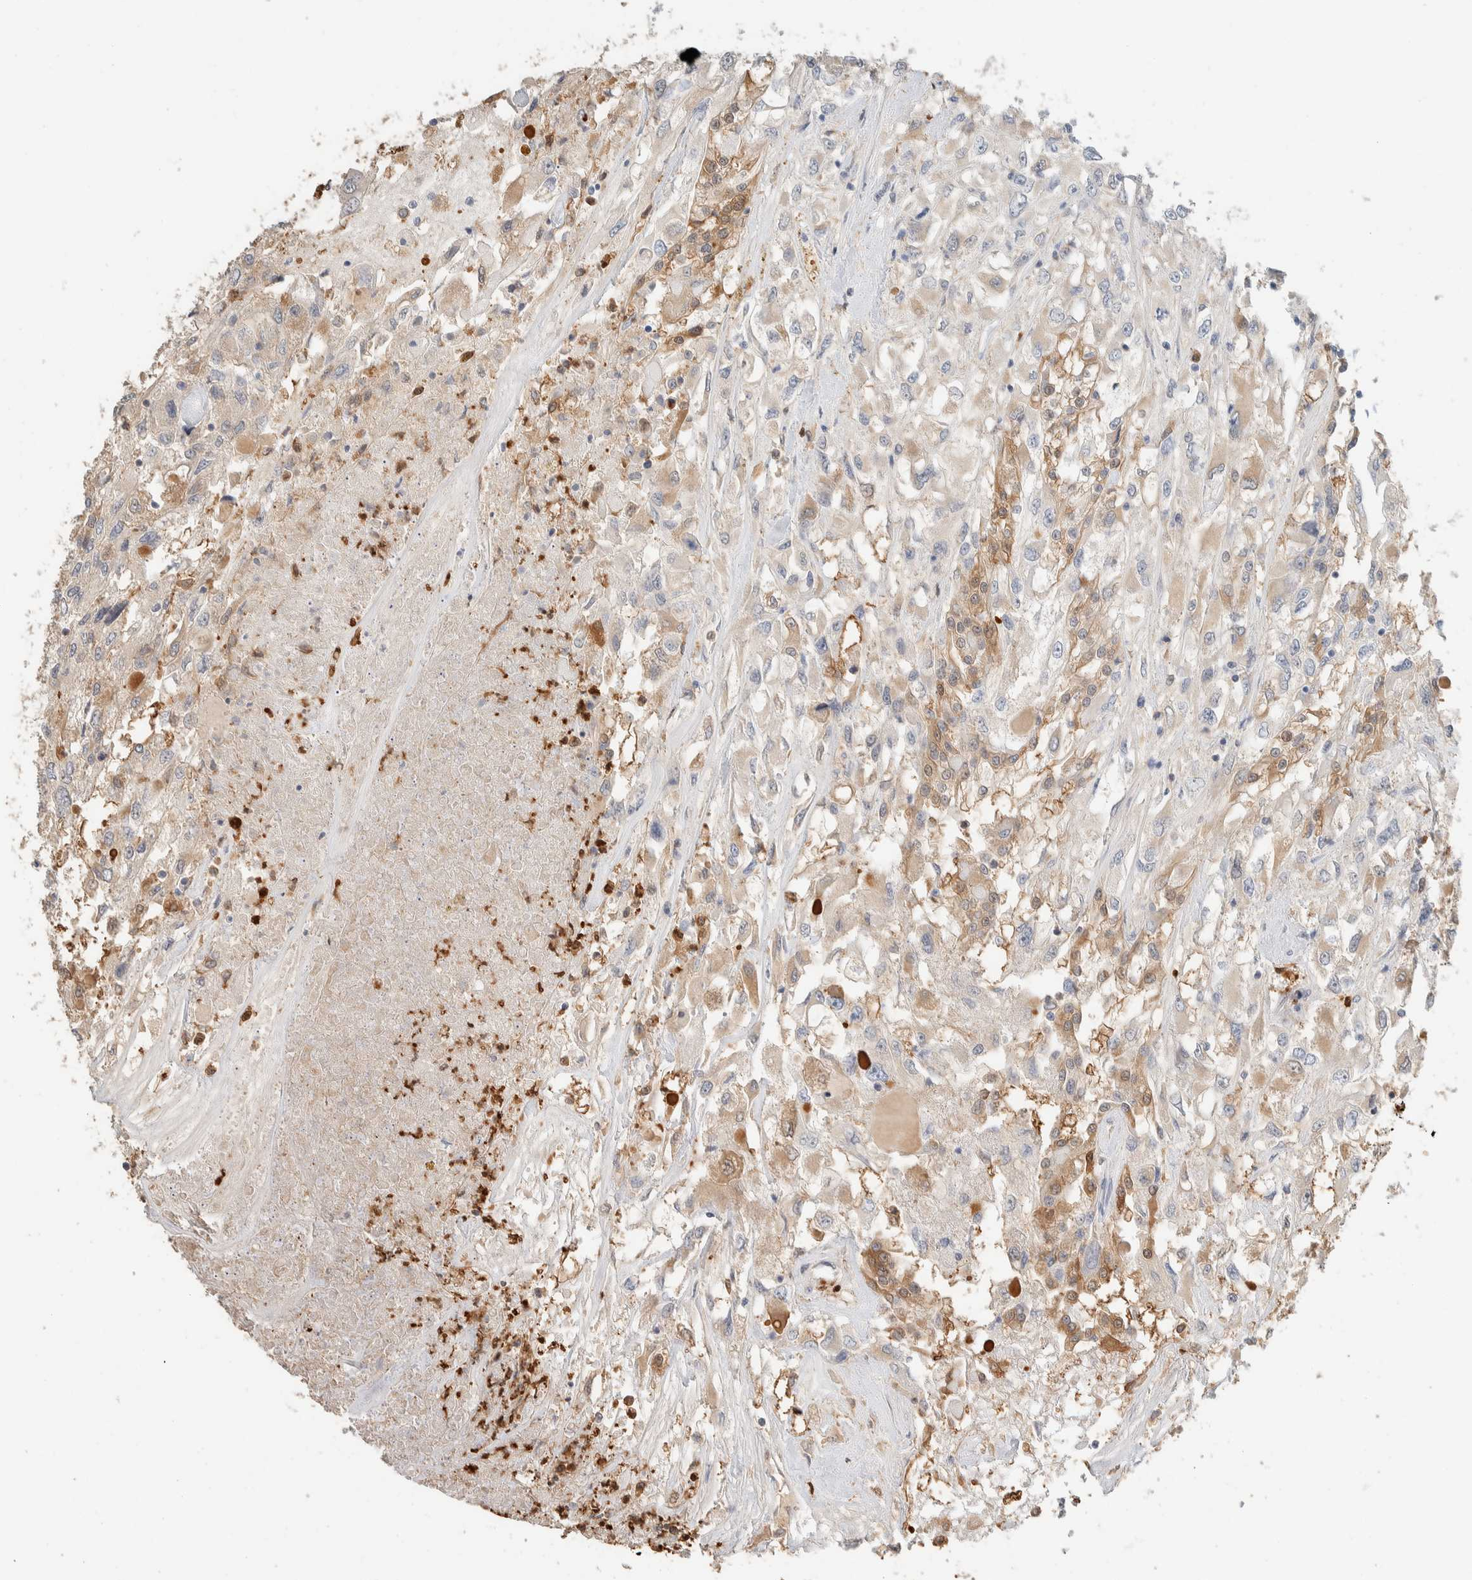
{"staining": {"intensity": "weak", "quantity": "25%-75%", "location": "cytoplasmic/membranous"}, "tissue": "renal cancer", "cell_type": "Tumor cells", "image_type": "cancer", "snomed": [{"axis": "morphology", "description": "Adenocarcinoma, NOS"}, {"axis": "topography", "description": "Kidney"}], "caption": "There is low levels of weak cytoplasmic/membranous staining in tumor cells of renal adenocarcinoma, as demonstrated by immunohistochemical staining (brown color).", "gene": "SETD4", "patient": {"sex": "female", "age": 52}}